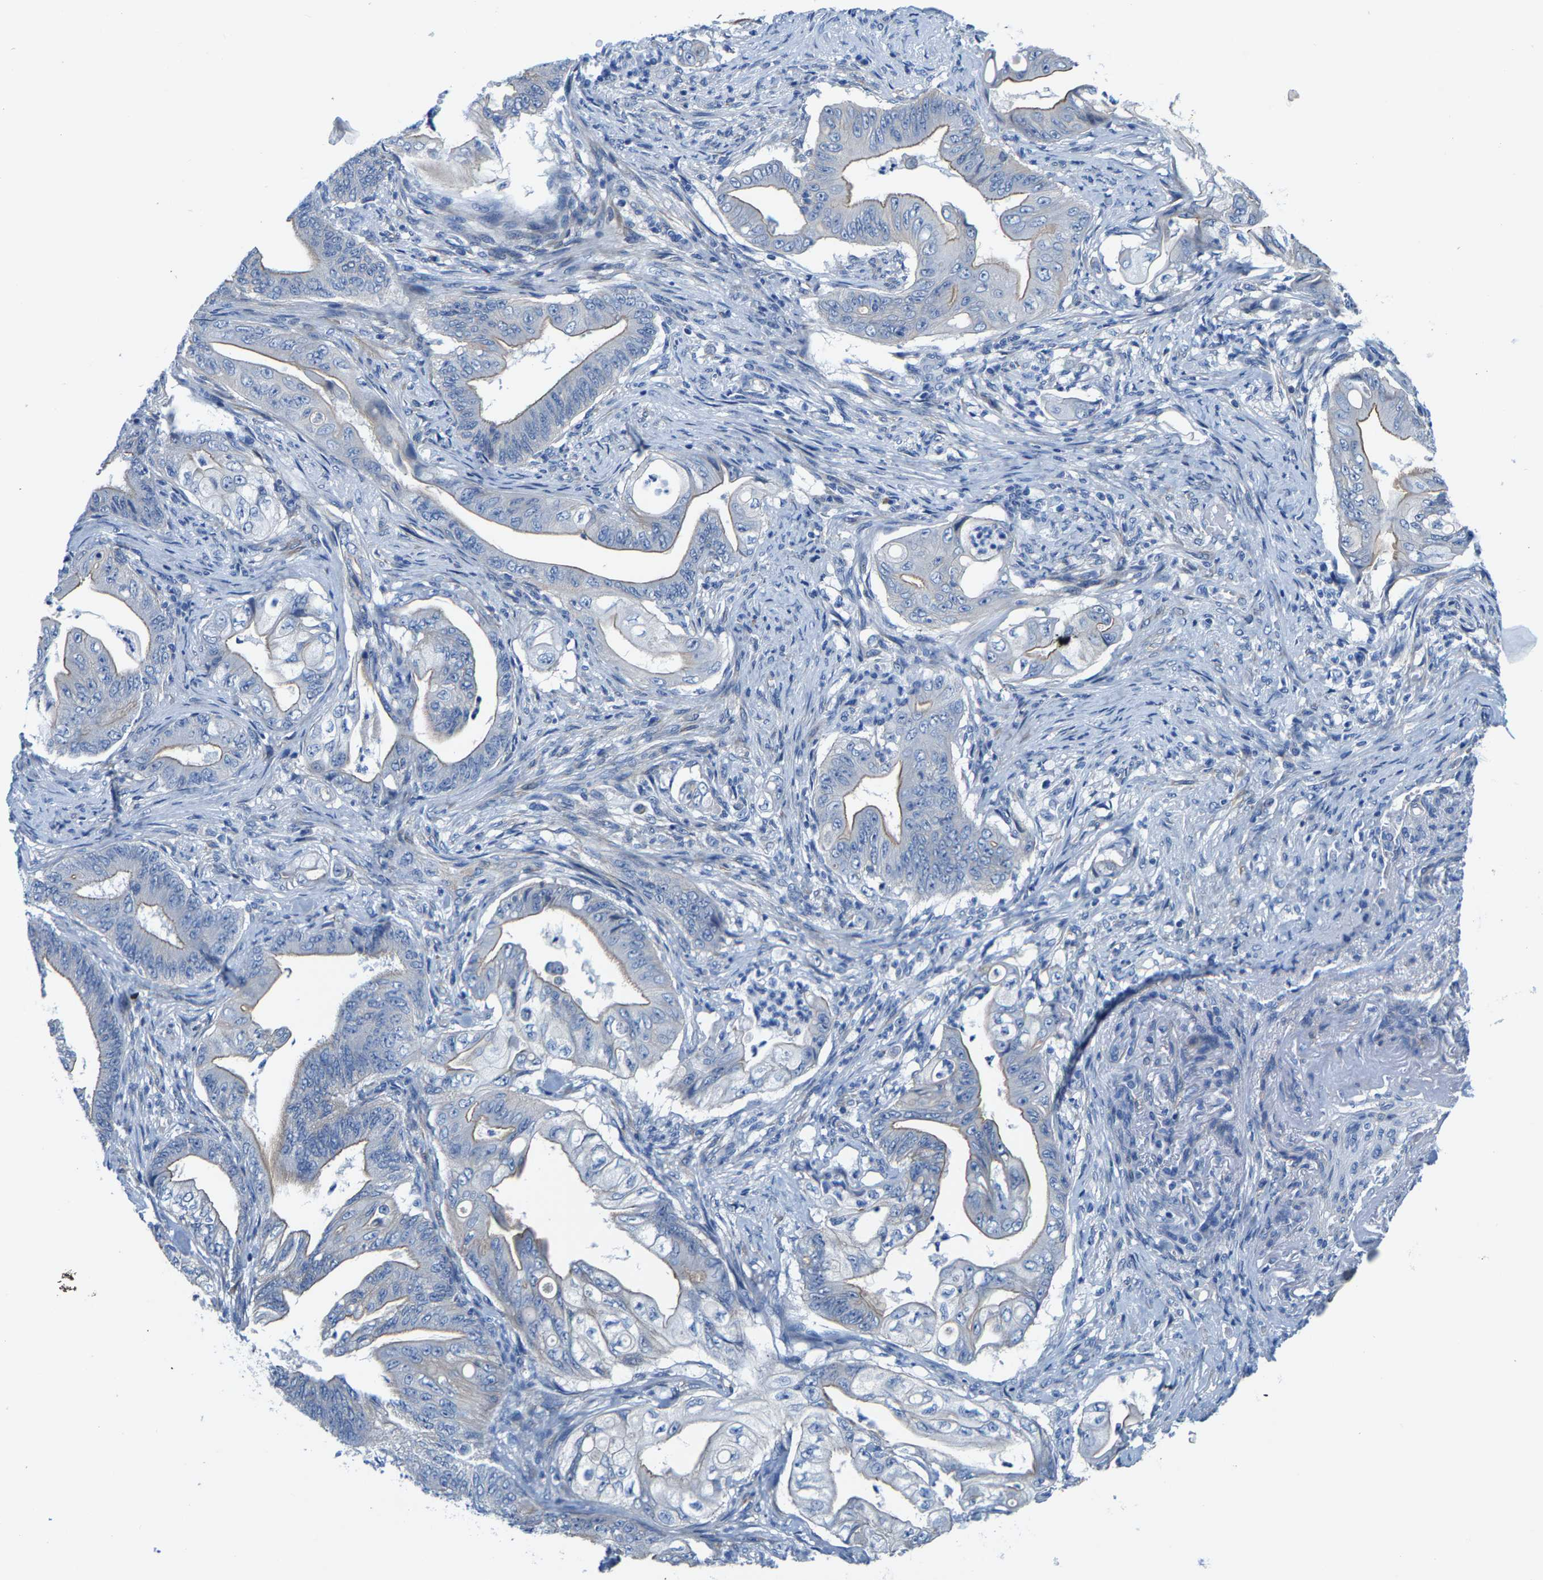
{"staining": {"intensity": "negative", "quantity": "none", "location": "none"}, "tissue": "stomach cancer", "cell_type": "Tumor cells", "image_type": "cancer", "snomed": [{"axis": "morphology", "description": "Adenocarcinoma, NOS"}, {"axis": "topography", "description": "Stomach"}], "caption": "Immunohistochemistry photomicrograph of neoplastic tissue: human stomach cancer (adenocarcinoma) stained with DAB reveals no significant protein expression in tumor cells.", "gene": "DSCAM", "patient": {"sex": "female", "age": 73}}